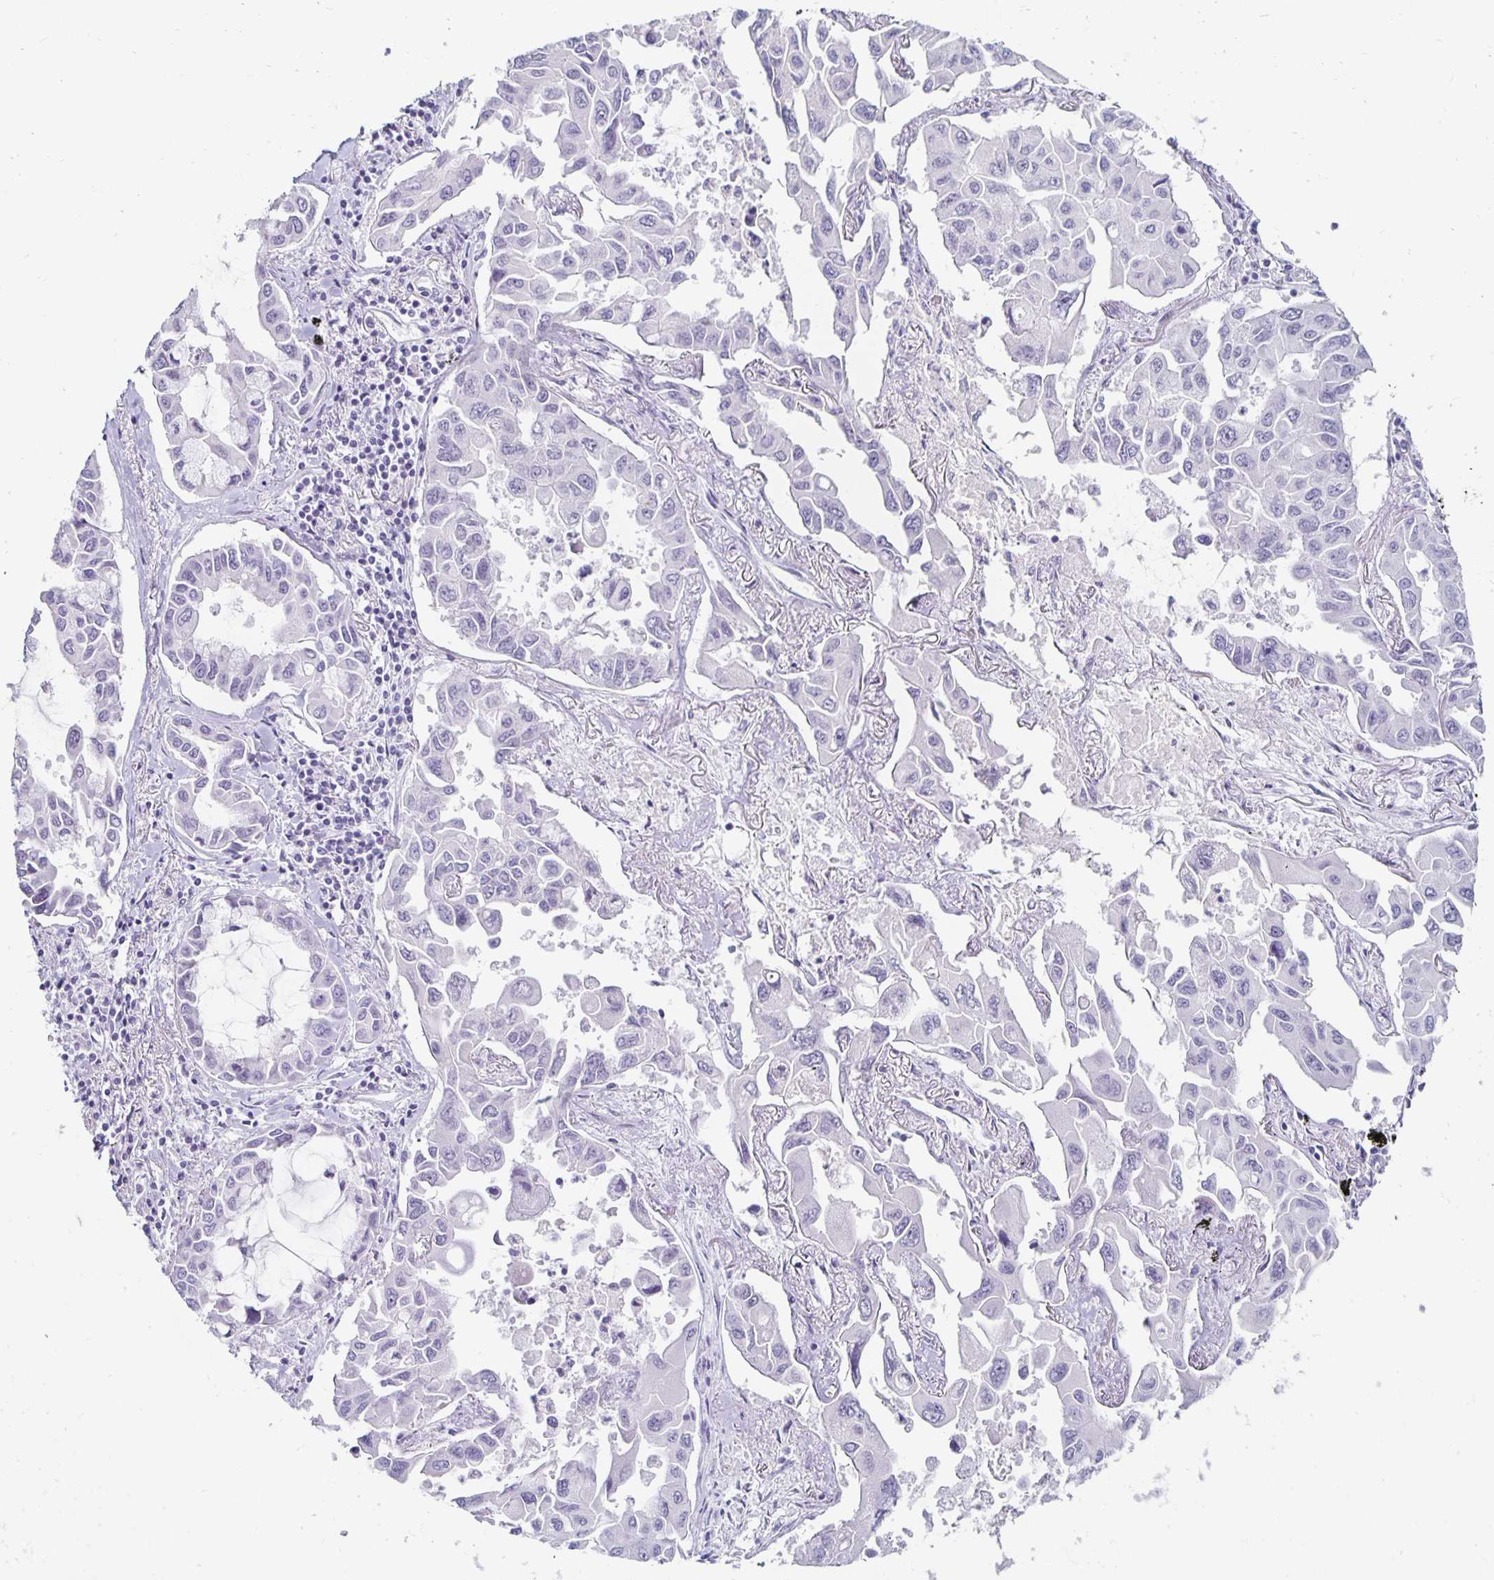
{"staining": {"intensity": "negative", "quantity": "none", "location": "none"}, "tissue": "lung cancer", "cell_type": "Tumor cells", "image_type": "cancer", "snomed": [{"axis": "morphology", "description": "Adenocarcinoma, NOS"}, {"axis": "topography", "description": "Lung"}], "caption": "This is an immunohistochemistry image of human lung adenocarcinoma. There is no staining in tumor cells.", "gene": "KCNQ2", "patient": {"sex": "male", "age": 64}}